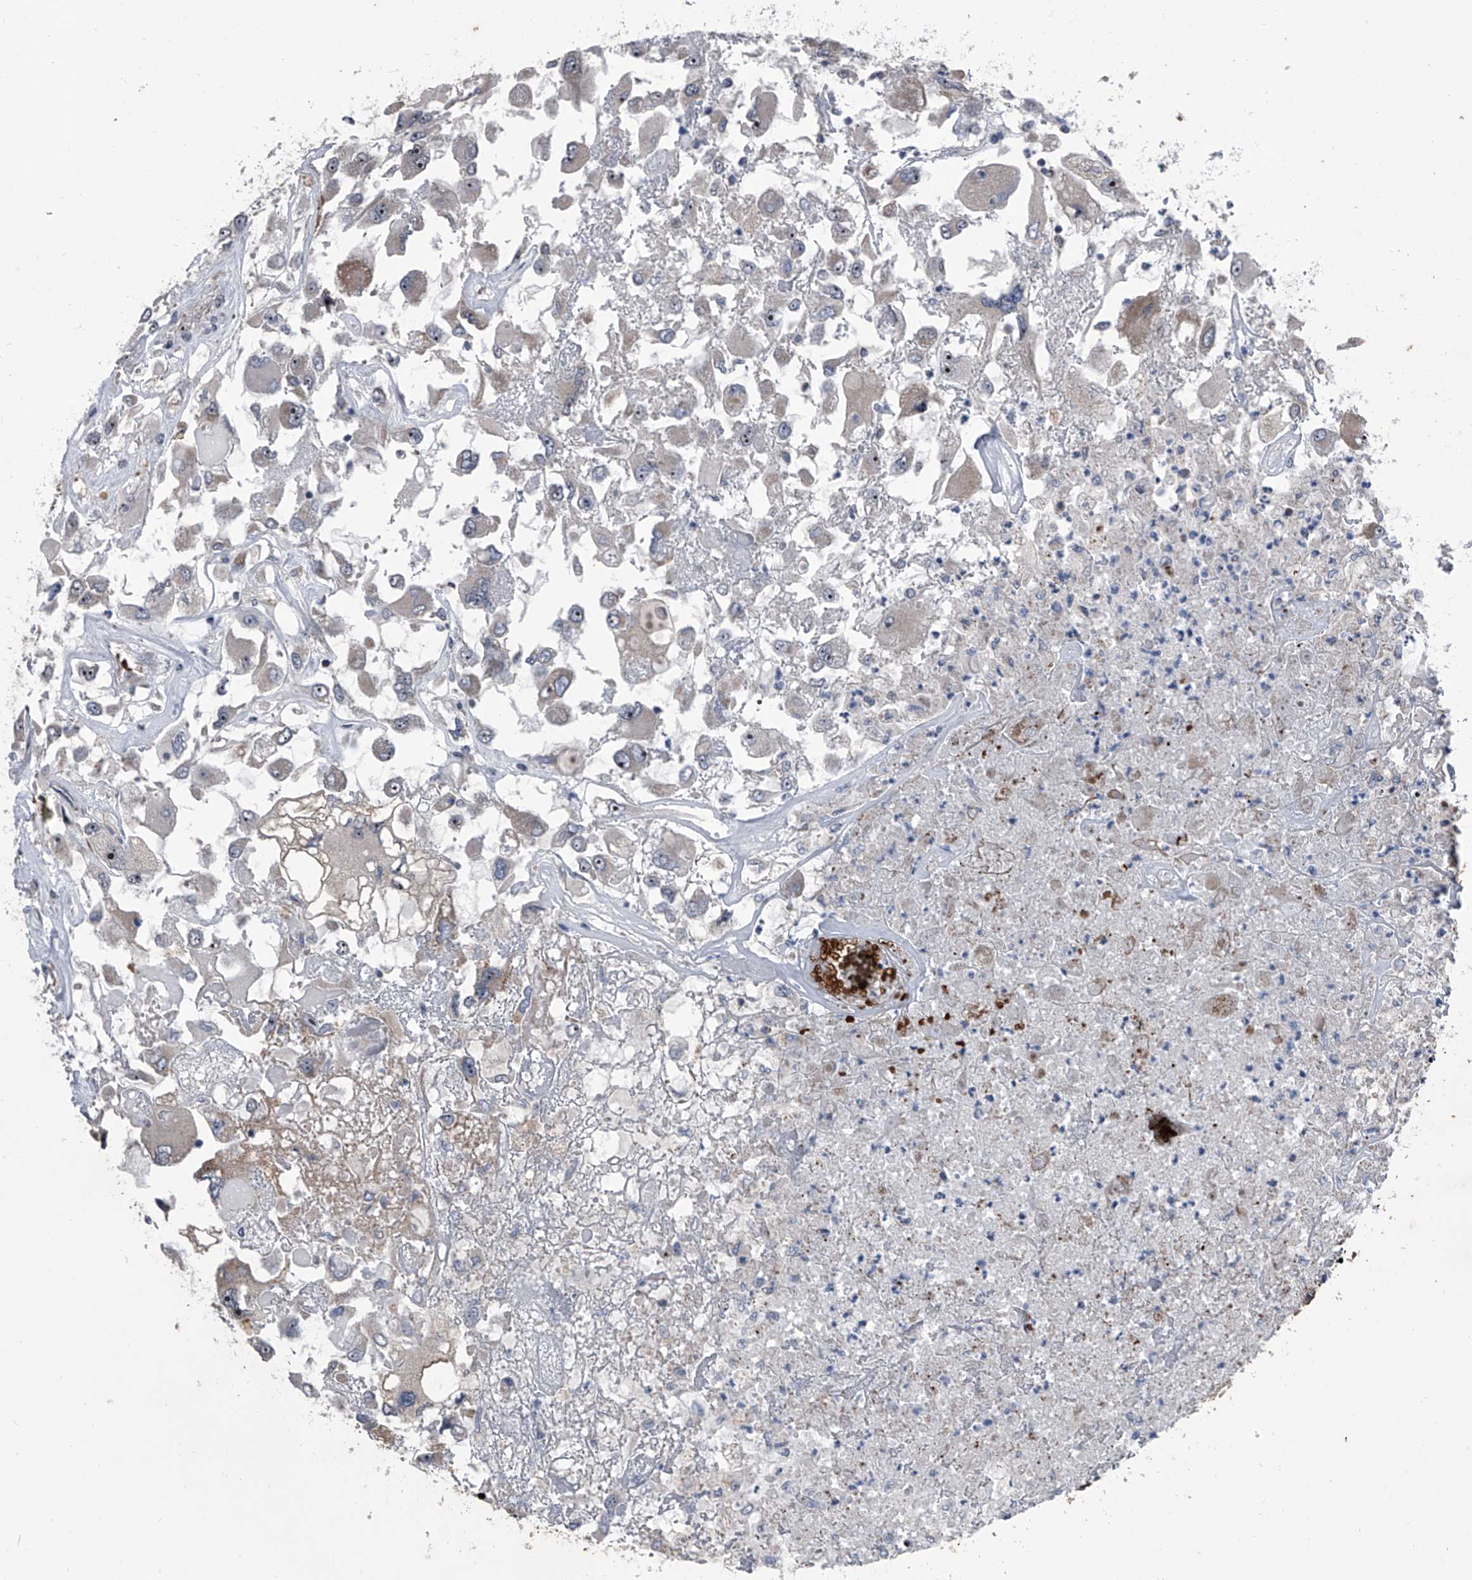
{"staining": {"intensity": "moderate", "quantity": "<25%", "location": "nuclear"}, "tissue": "renal cancer", "cell_type": "Tumor cells", "image_type": "cancer", "snomed": [{"axis": "morphology", "description": "Adenocarcinoma, NOS"}, {"axis": "topography", "description": "Kidney"}], "caption": "Immunohistochemistry (IHC) of human renal cancer demonstrates low levels of moderate nuclear positivity in about <25% of tumor cells.", "gene": "CEP85L", "patient": {"sex": "female", "age": 52}}